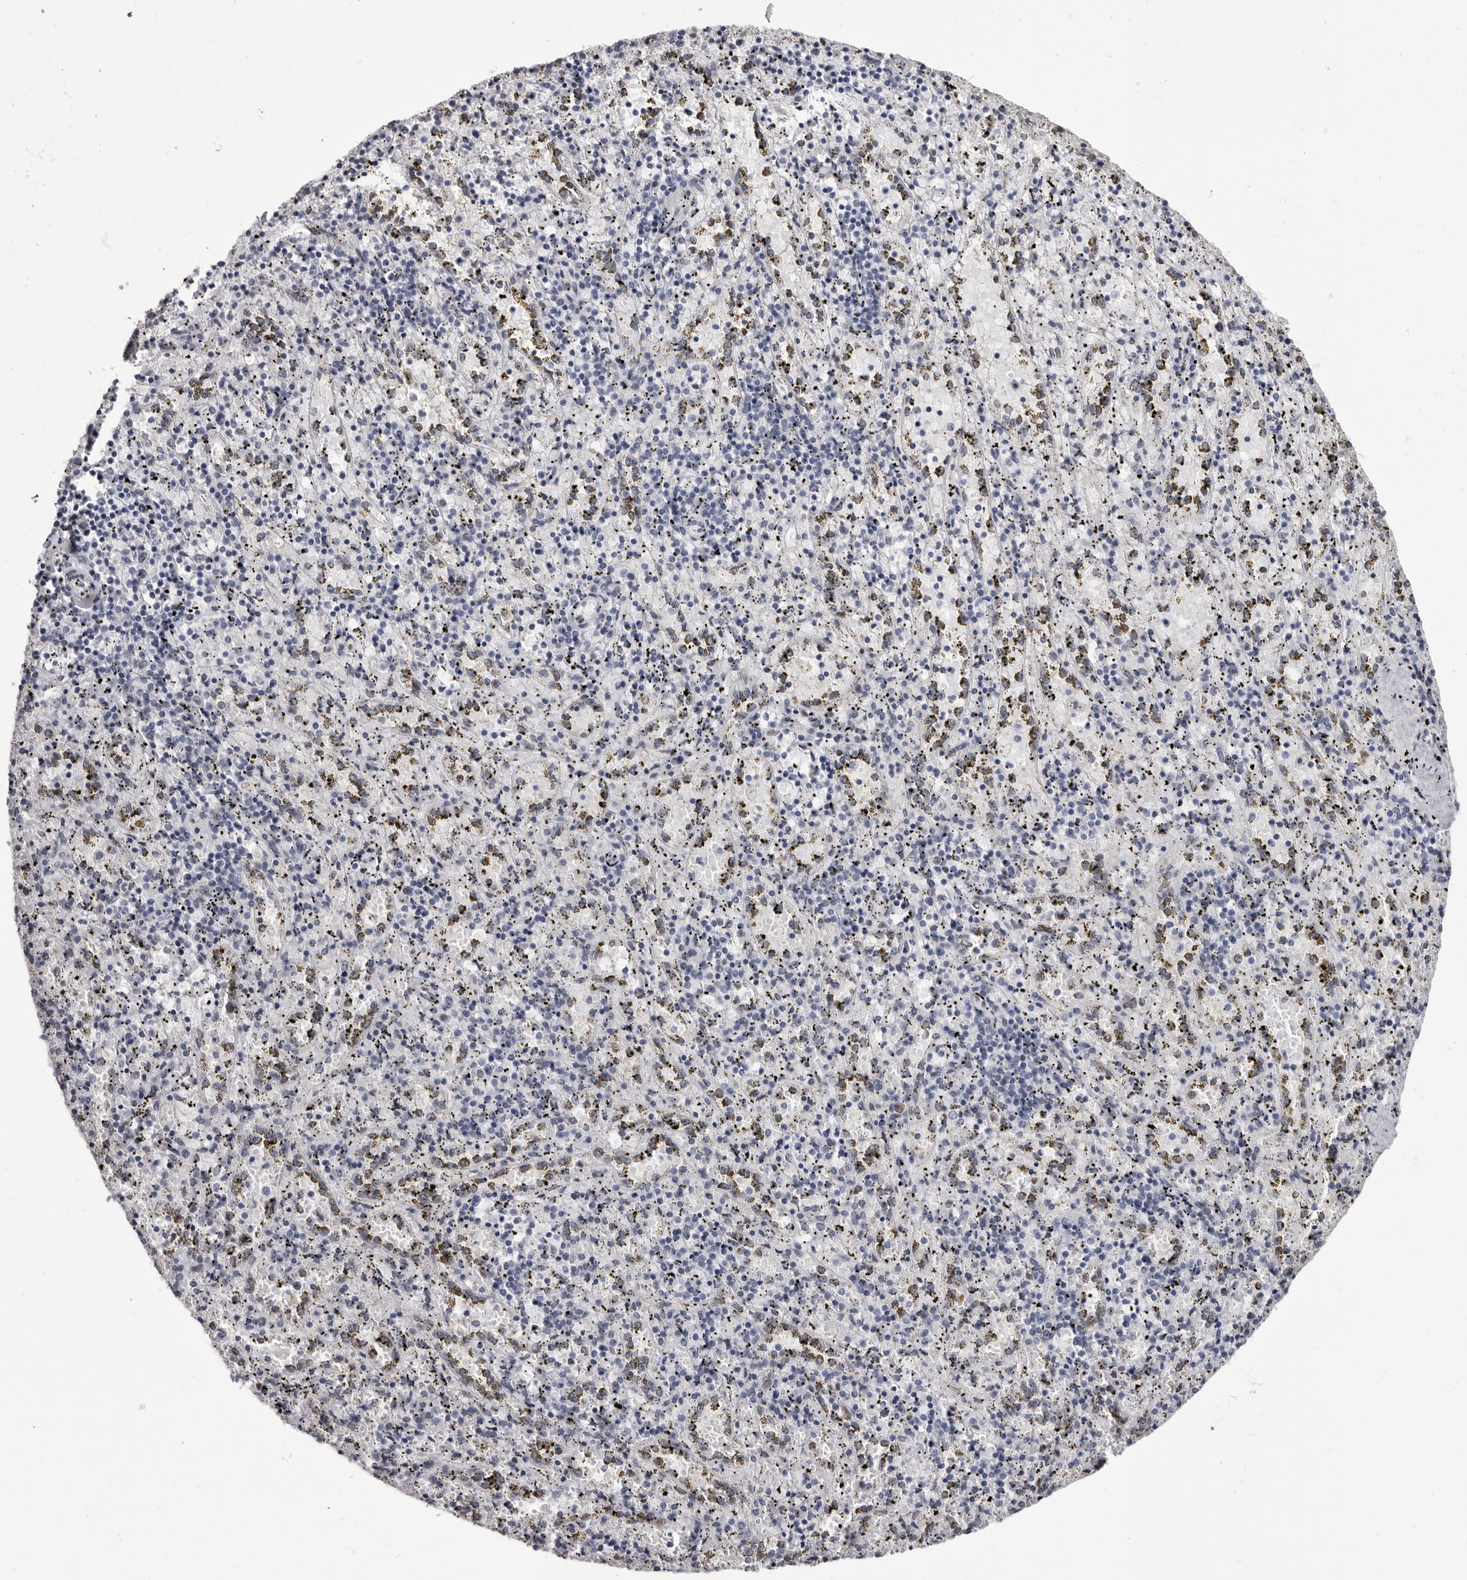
{"staining": {"intensity": "negative", "quantity": "none", "location": "none"}, "tissue": "spleen", "cell_type": "Cells in red pulp", "image_type": "normal", "snomed": [{"axis": "morphology", "description": "Normal tissue, NOS"}, {"axis": "topography", "description": "Spleen"}], "caption": "Cells in red pulp show no significant protein staining in normal spleen.", "gene": "ZNF326", "patient": {"sex": "male", "age": 11}}